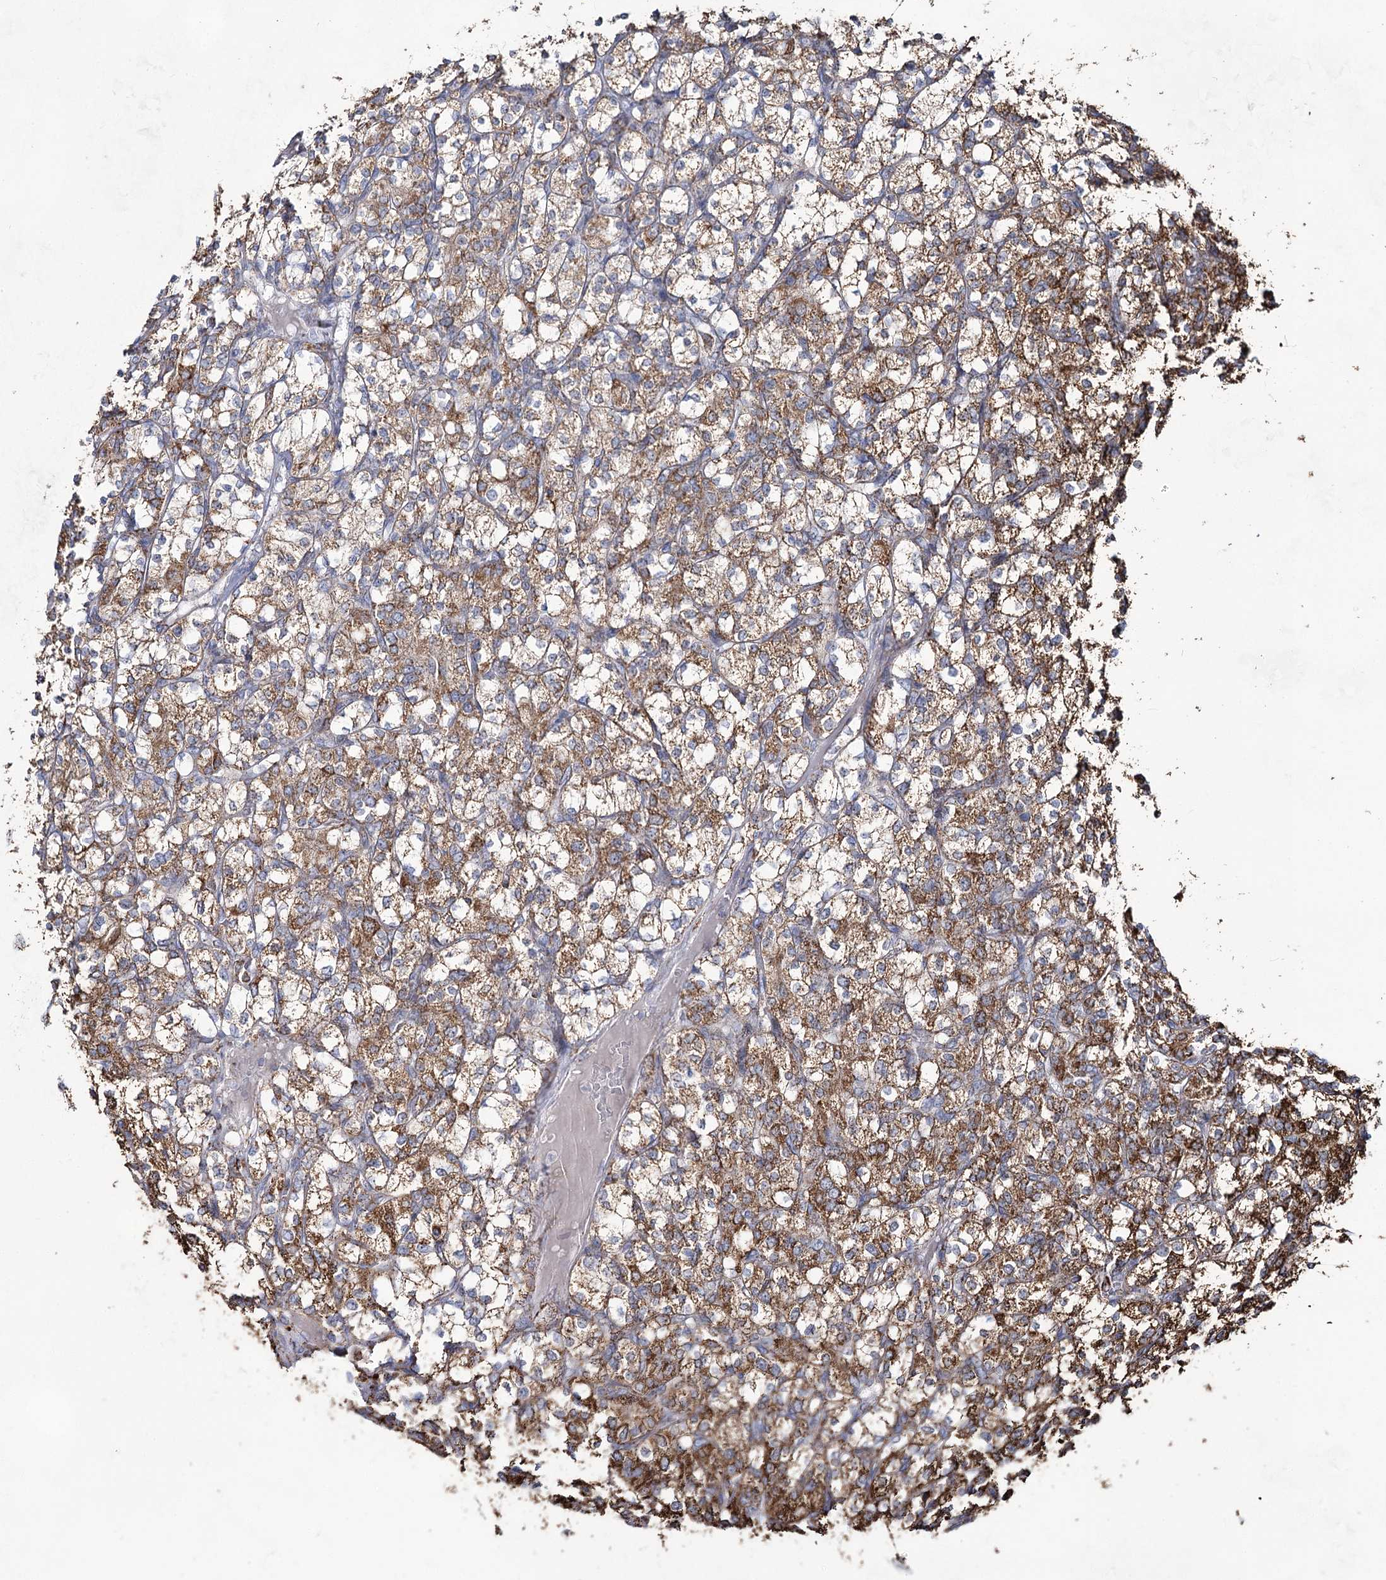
{"staining": {"intensity": "moderate", "quantity": ">75%", "location": "cytoplasmic/membranous"}, "tissue": "renal cancer", "cell_type": "Tumor cells", "image_type": "cancer", "snomed": [{"axis": "morphology", "description": "Adenocarcinoma, NOS"}, {"axis": "topography", "description": "Kidney"}], "caption": "Immunohistochemical staining of human renal cancer (adenocarcinoma) shows moderate cytoplasmic/membranous protein staining in about >75% of tumor cells. (Stains: DAB (3,3'-diaminobenzidine) in brown, nuclei in blue, Microscopy: brightfield microscopy at high magnification).", "gene": "CWF19L1", "patient": {"sex": "male", "age": 77}}